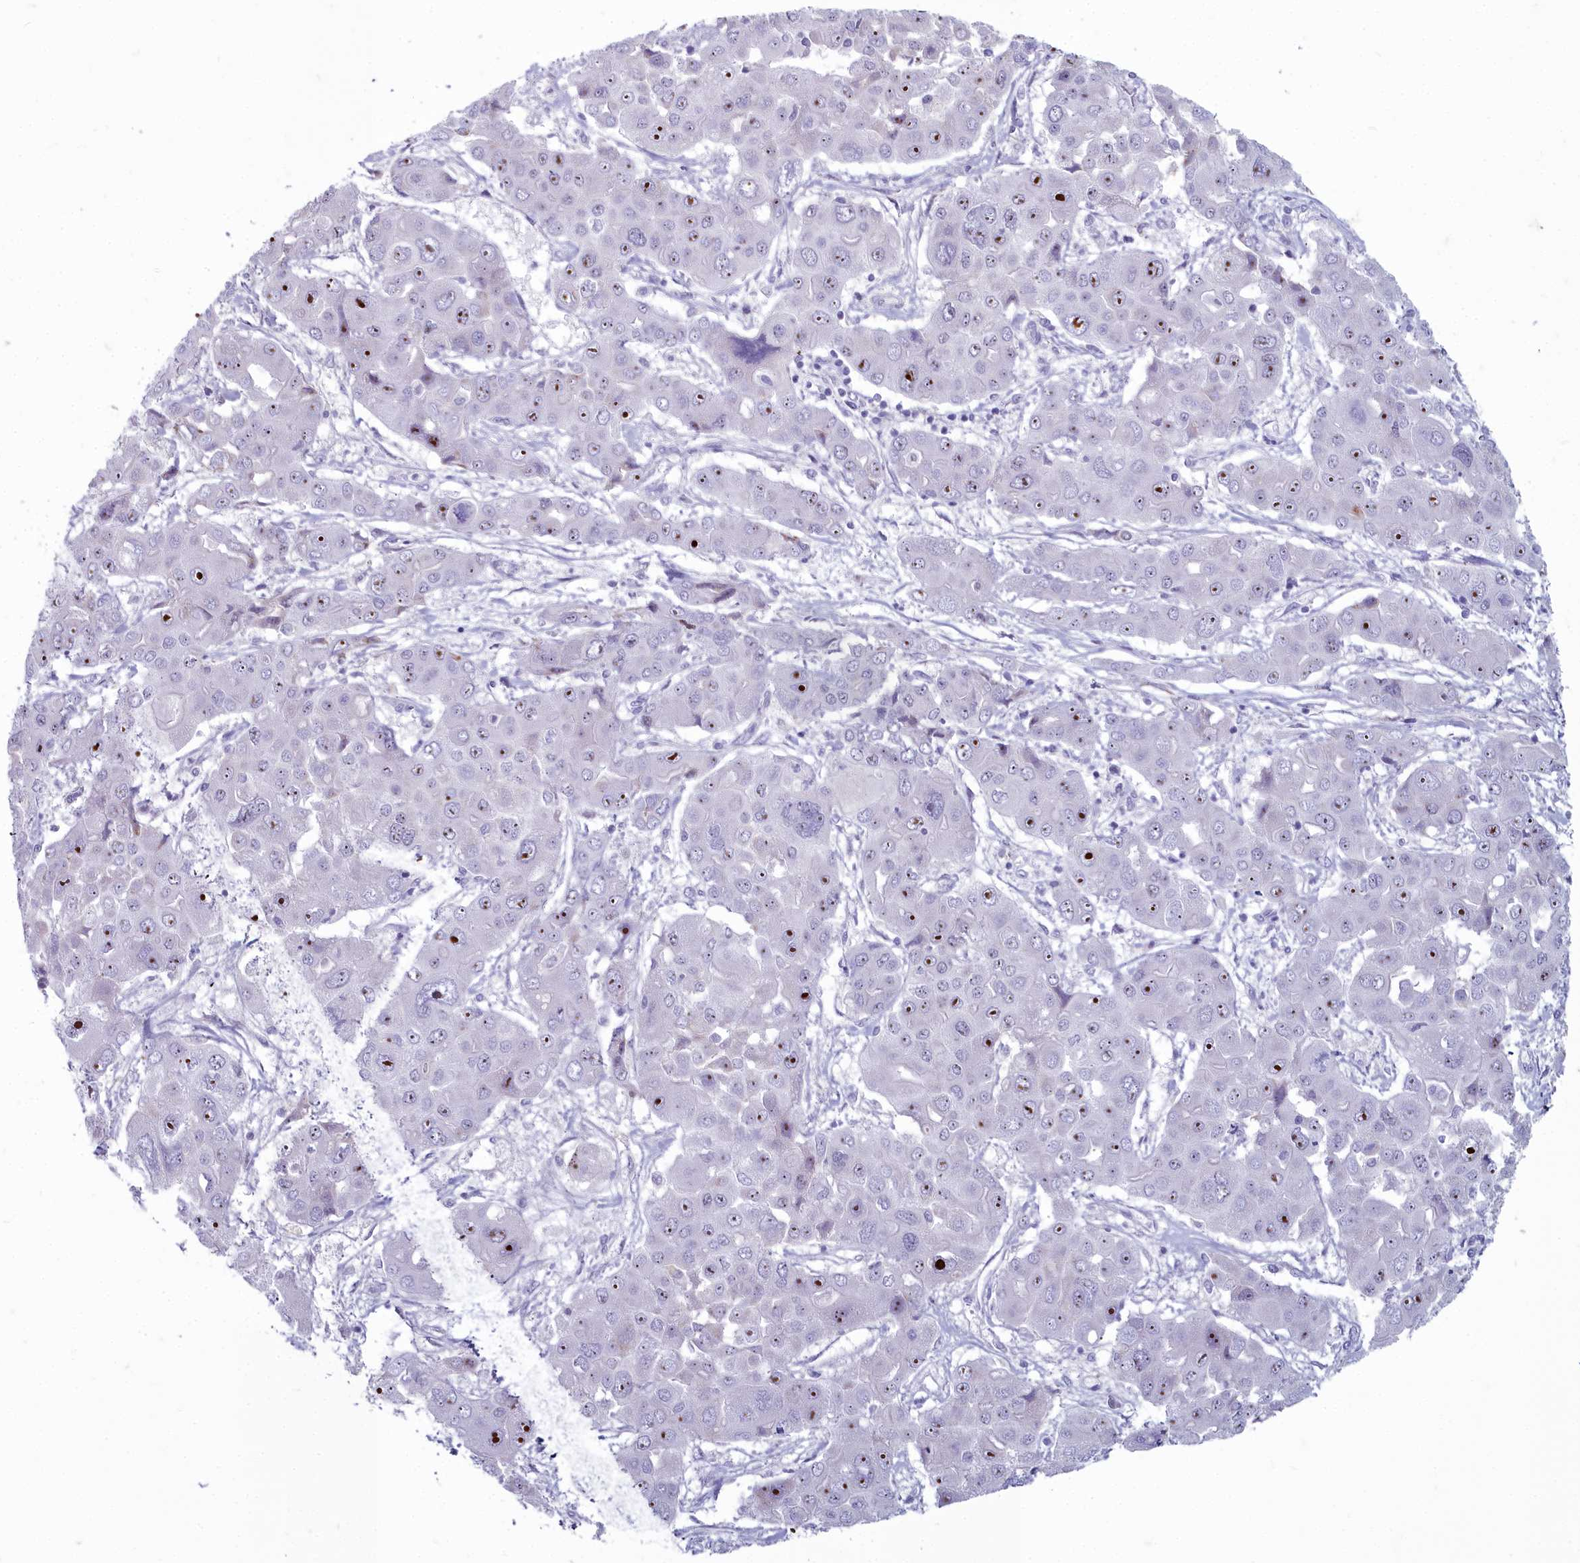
{"staining": {"intensity": "moderate", "quantity": "25%-75%", "location": "nuclear"}, "tissue": "liver cancer", "cell_type": "Tumor cells", "image_type": "cancer", "snomed": [{"axis": "morphology", "description": "Cholangiocarcinoma"}, {"axis": "topography", "description": "Liver"}], "caption": "Liver cancer tissue exhibits moderate nuclear staining in approximately 25%-75% of tumor cells, visualized by immunohistochemistry.", "gene": "INSYN2A", "patient": {"sex": "male", "age": 67}}